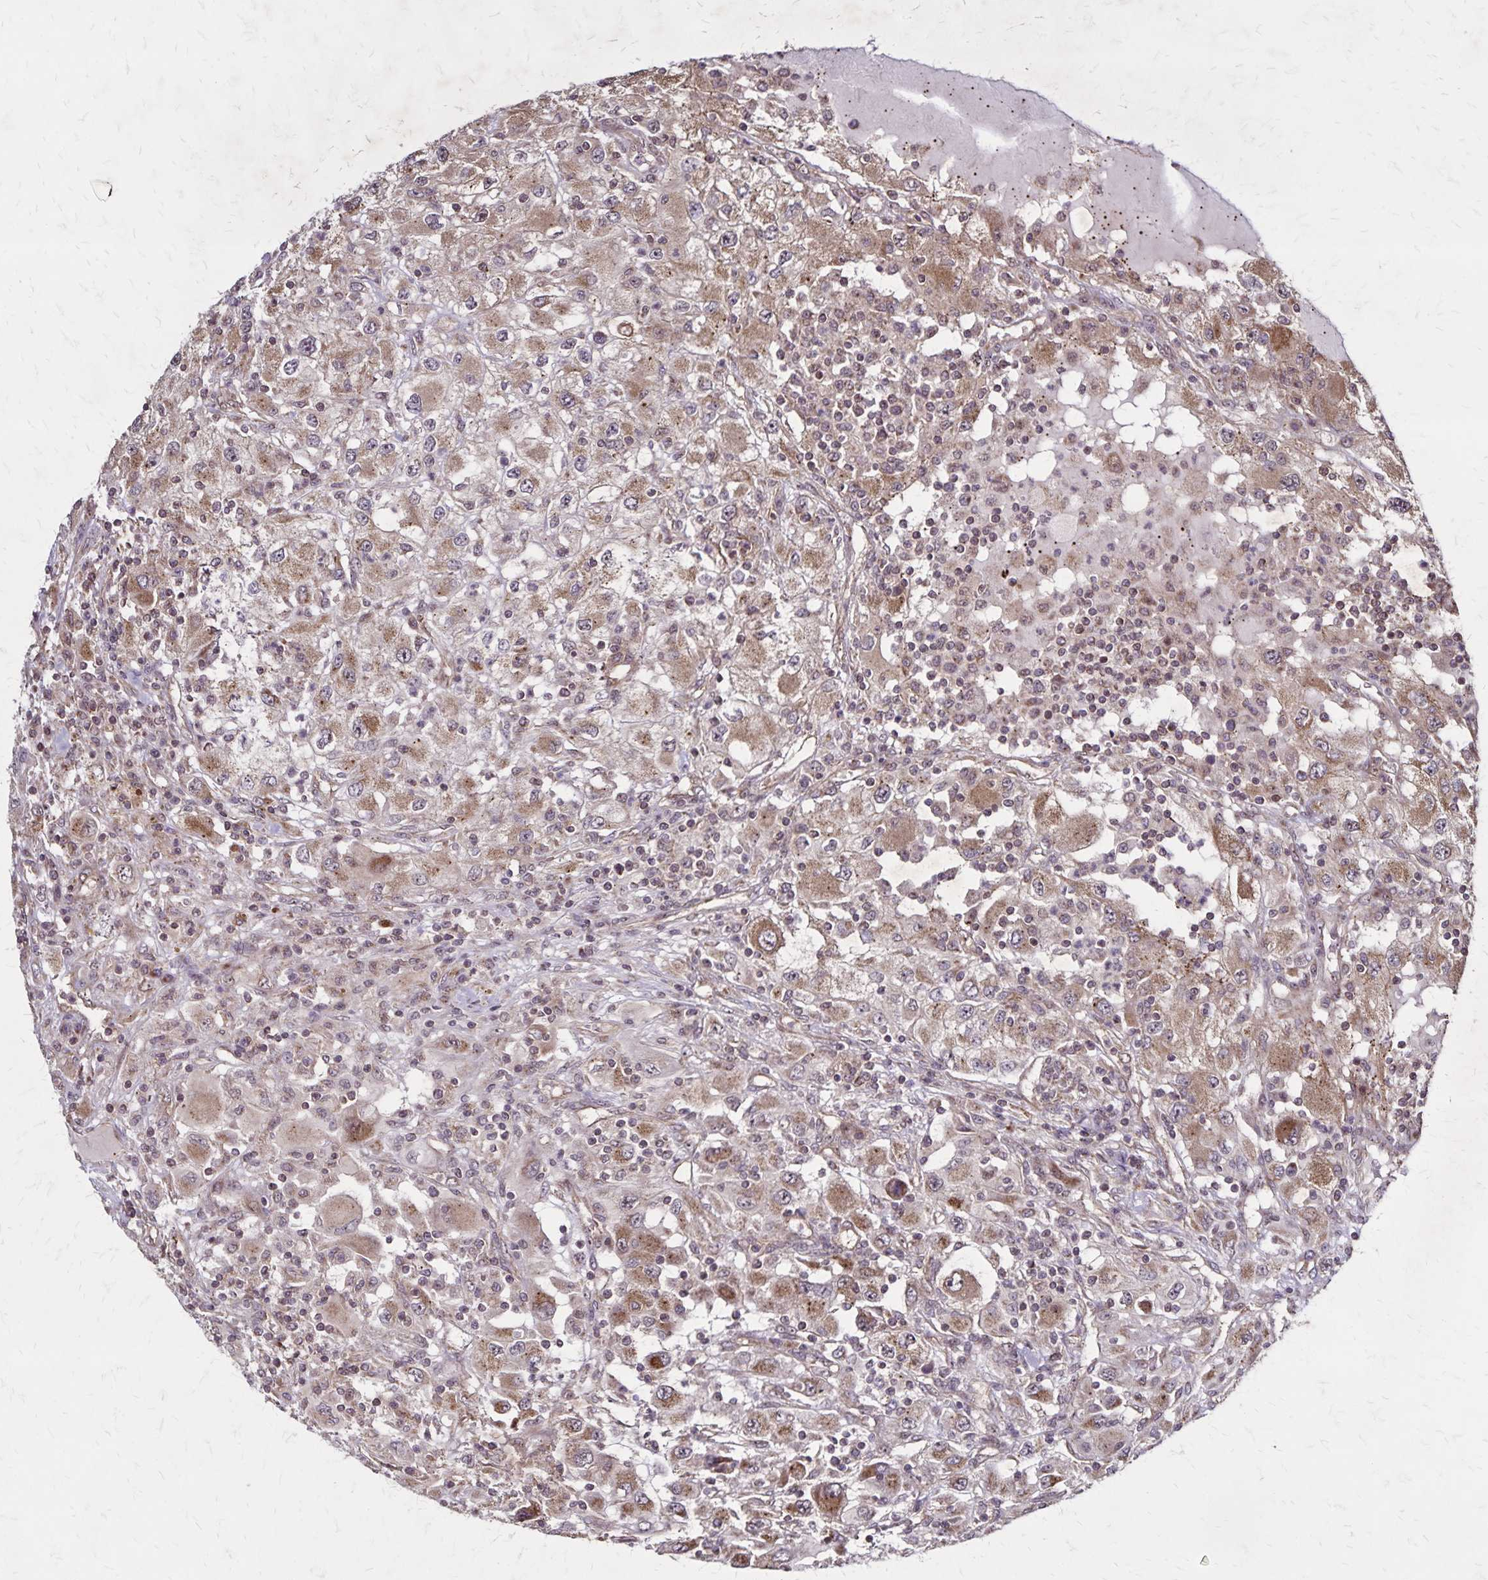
{"staining": {"intensity": "moderate", "quantity": ">75%", "location": "cytoplasmic/membranous"}, "tissue": "renal cancer", "cell_type": "Tumor cells", "image_type": "cancer", "snomed": [{"axis": "morphology", "description": "Adenocarcinoma, NOS"}, {"axis": "topography", "description": "Kidney"}], "caption": "Immunohistochemical staining of human adenocarcinoma (renal) demonstrates medium levels of moderate cytoplasmic/membranous expression in approximately >75% of tumor cells. The protein of interest is stained brown, and the nuclei are stained in blue (DAB (3,3'-diaminobenzidine) IHC with brightfield microscopy, high magnification).", "gene": "NFS1", "patient": {"sex": "female", "age": 67}}